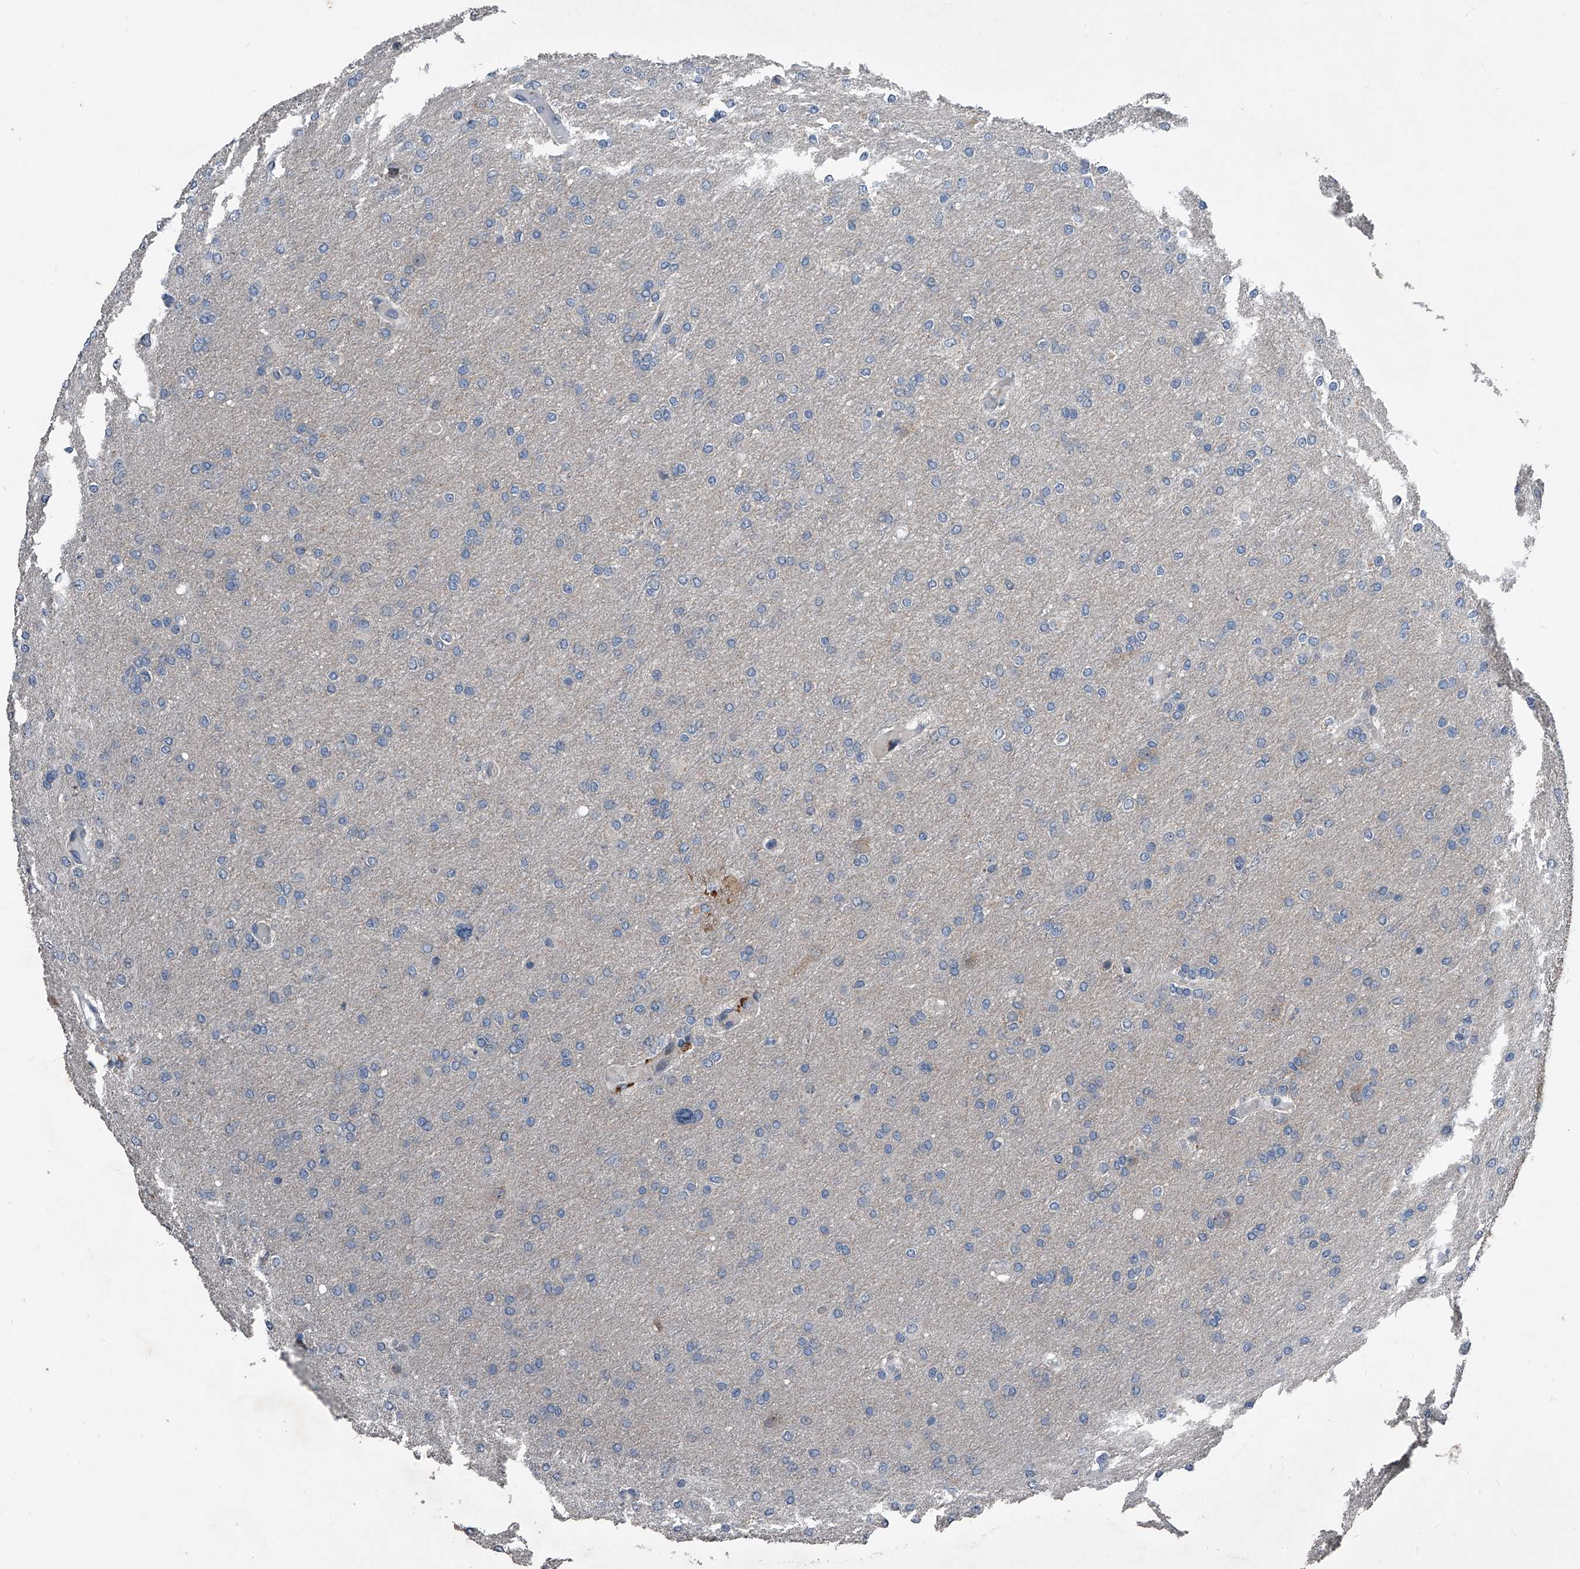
{"staining": {"intensity": "negative", "quantity": "none", "location": "none"}, "tissue": "glioma", "cell_type": "Tumor cells", "image_type": "cancer", "snomed": [{"axis": "morphology", "description": "Glioma, malignant, High grade"}, {"axis": "topography", "description": "Cerebral cortex"}], "caption": "This is an immunohistochemistry photomicrograph of malignant high-grade glioma. There is no positivity in tumor cells.", "gene": "PHACTR1", "patient": {"sex": "female", "age": 36}}